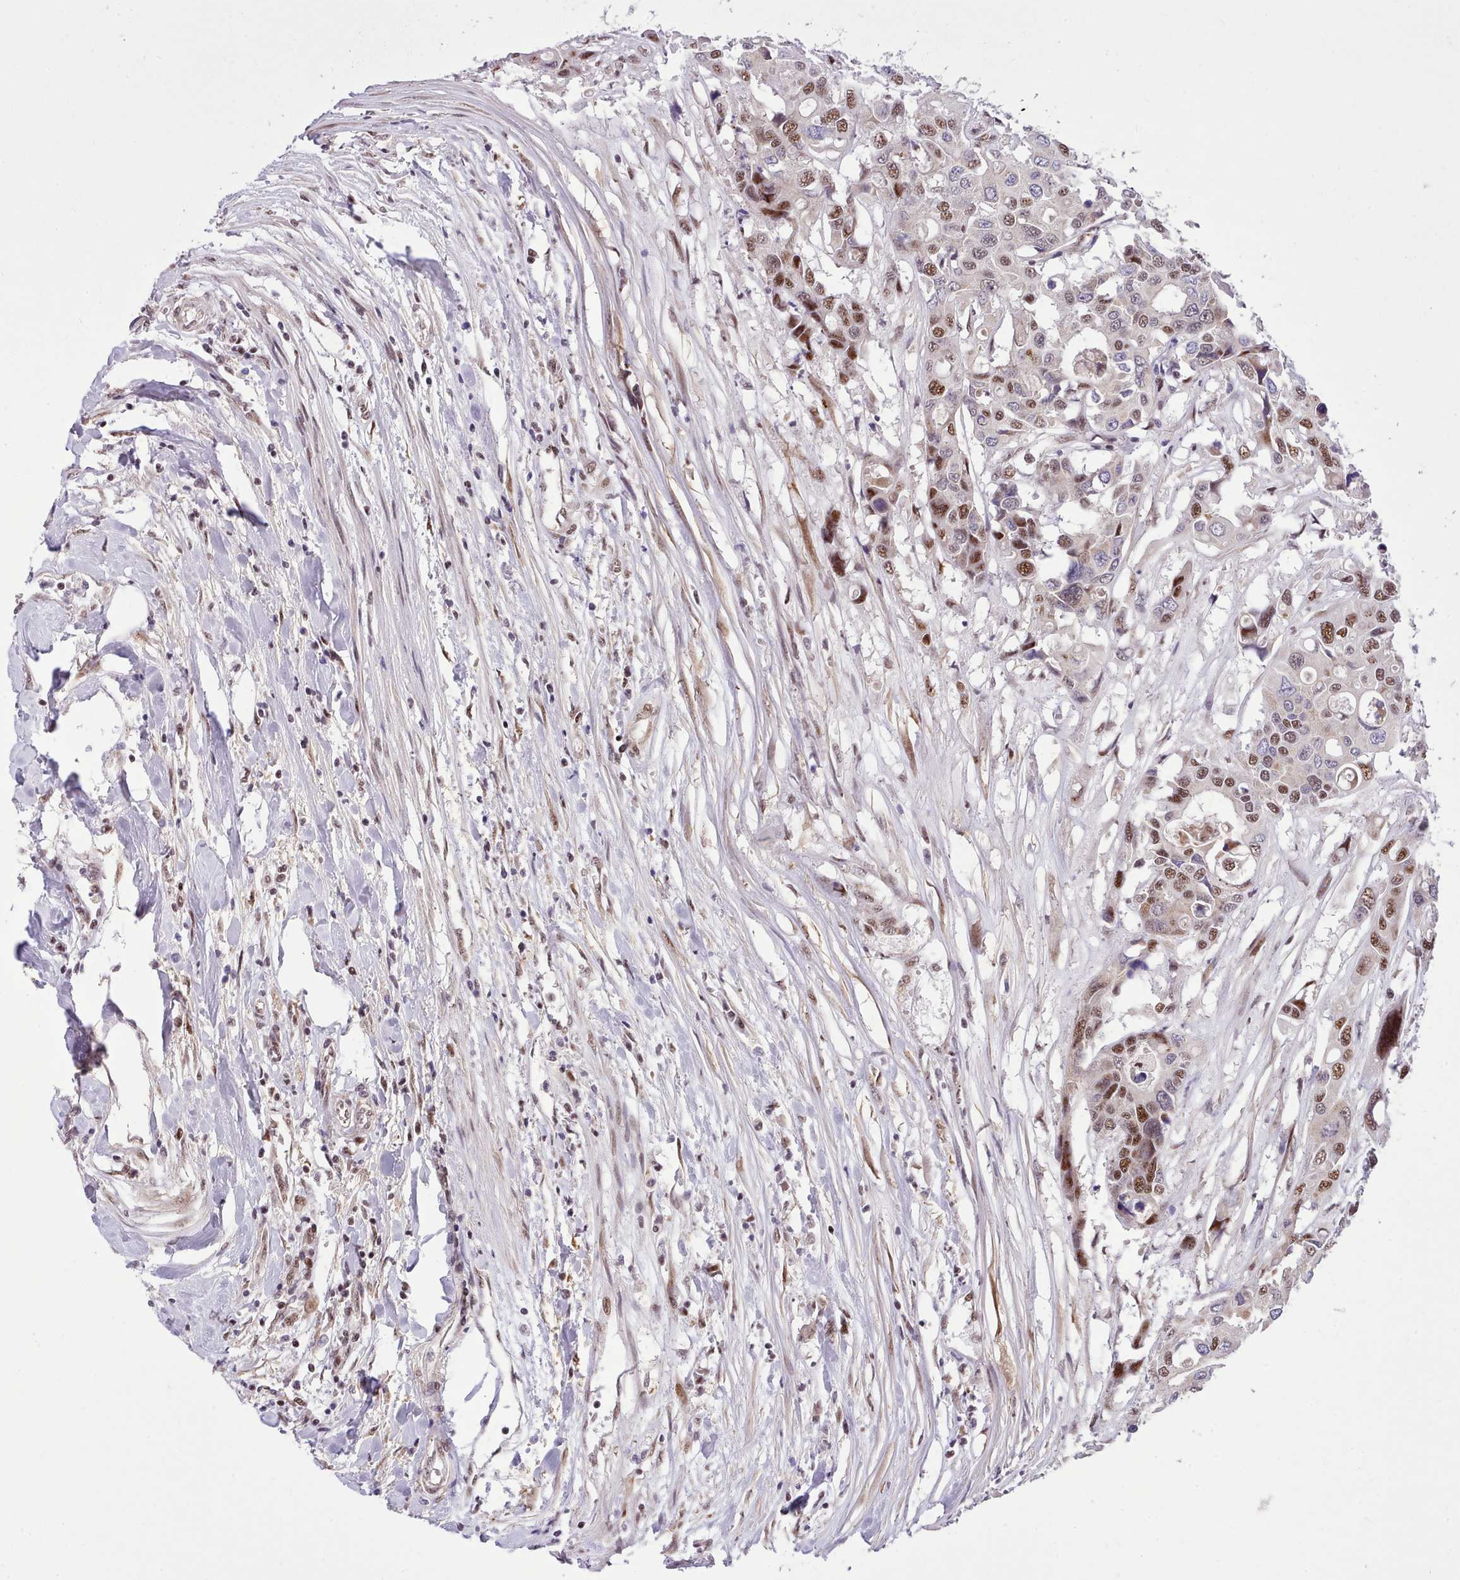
{"staining": {"intensity": "moderate", "quantity": "25%-75%", "location": "nuclear"}, "tissue": "colorectal cancer", "cell_type": "Tumor cells", "image_type": "cancer", "snomed": [{"axis": "morphology", "description": "Adenocarcinoma, NOS"}, {"axis": "topography", "description": "Colon"}], "caption": "Adenocarcinoma (colorectal) tissue shows moderate nuclear expression in approximately 25%-75% of tumor cells, visualized by immunohistochemistry.", "gene": "HOXB7", "patient": {"sex": "male", "age": 77}}